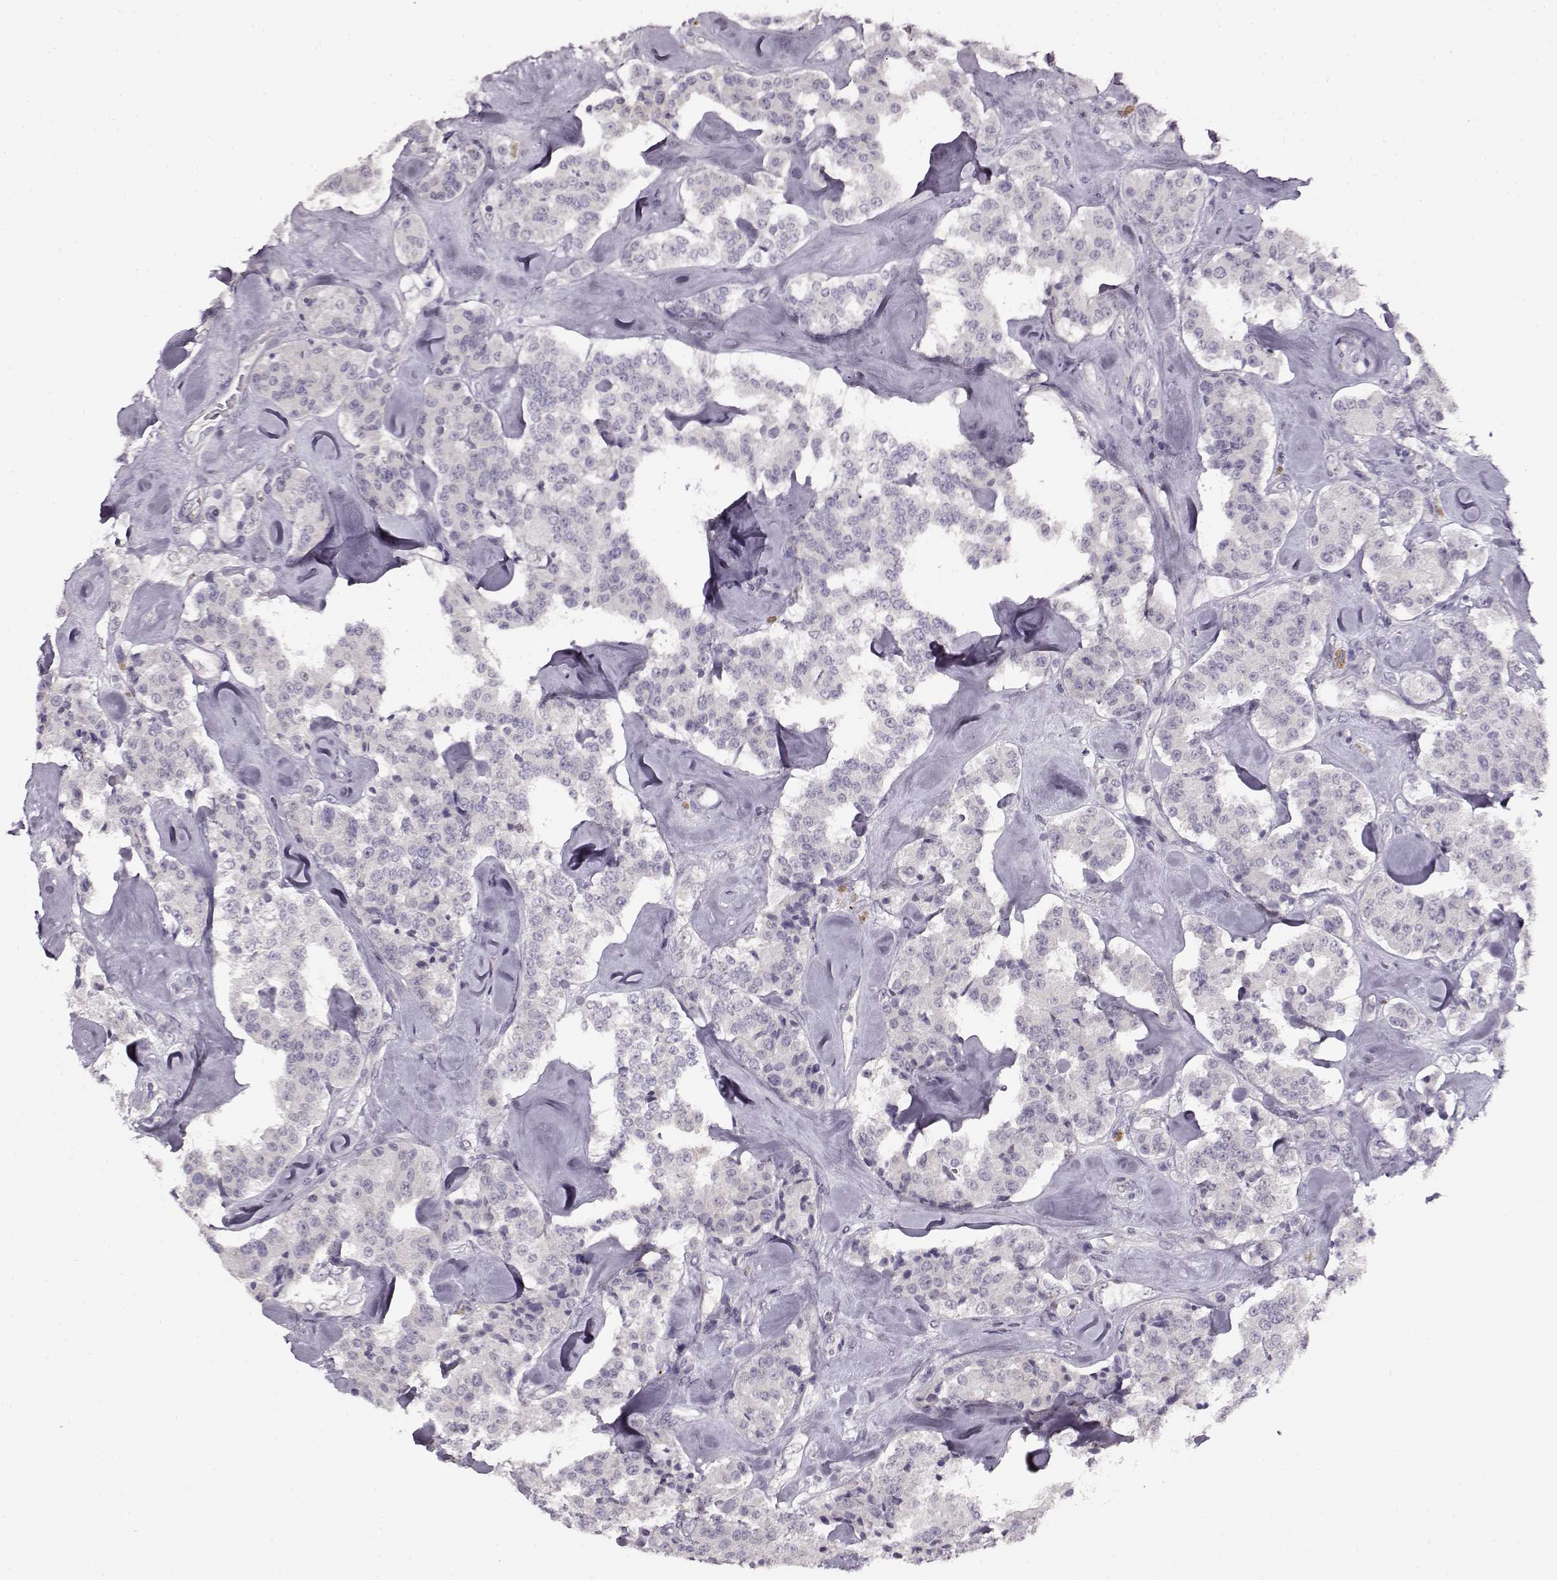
{"staining": {"intensity": "negative", "quantity": "none", "location": "none"}, "tissue": "carcinoid", "cell_type": "Tumor cells", "image_type": "cancer", "snomed": [{"axis": "morphology", "description": "Carcinoid, malignant, NOS"}, {"axis": "topography", "description": "Pancreas"}], "caption": "Immunohistochemistry (IHC) micrograph of human carcinoid (malignant) stained for a protein (brown), which demonstrates no staining in tumor cells.", "gene": "RP1L1", "patient": {"sex": "male", "age": 41}}